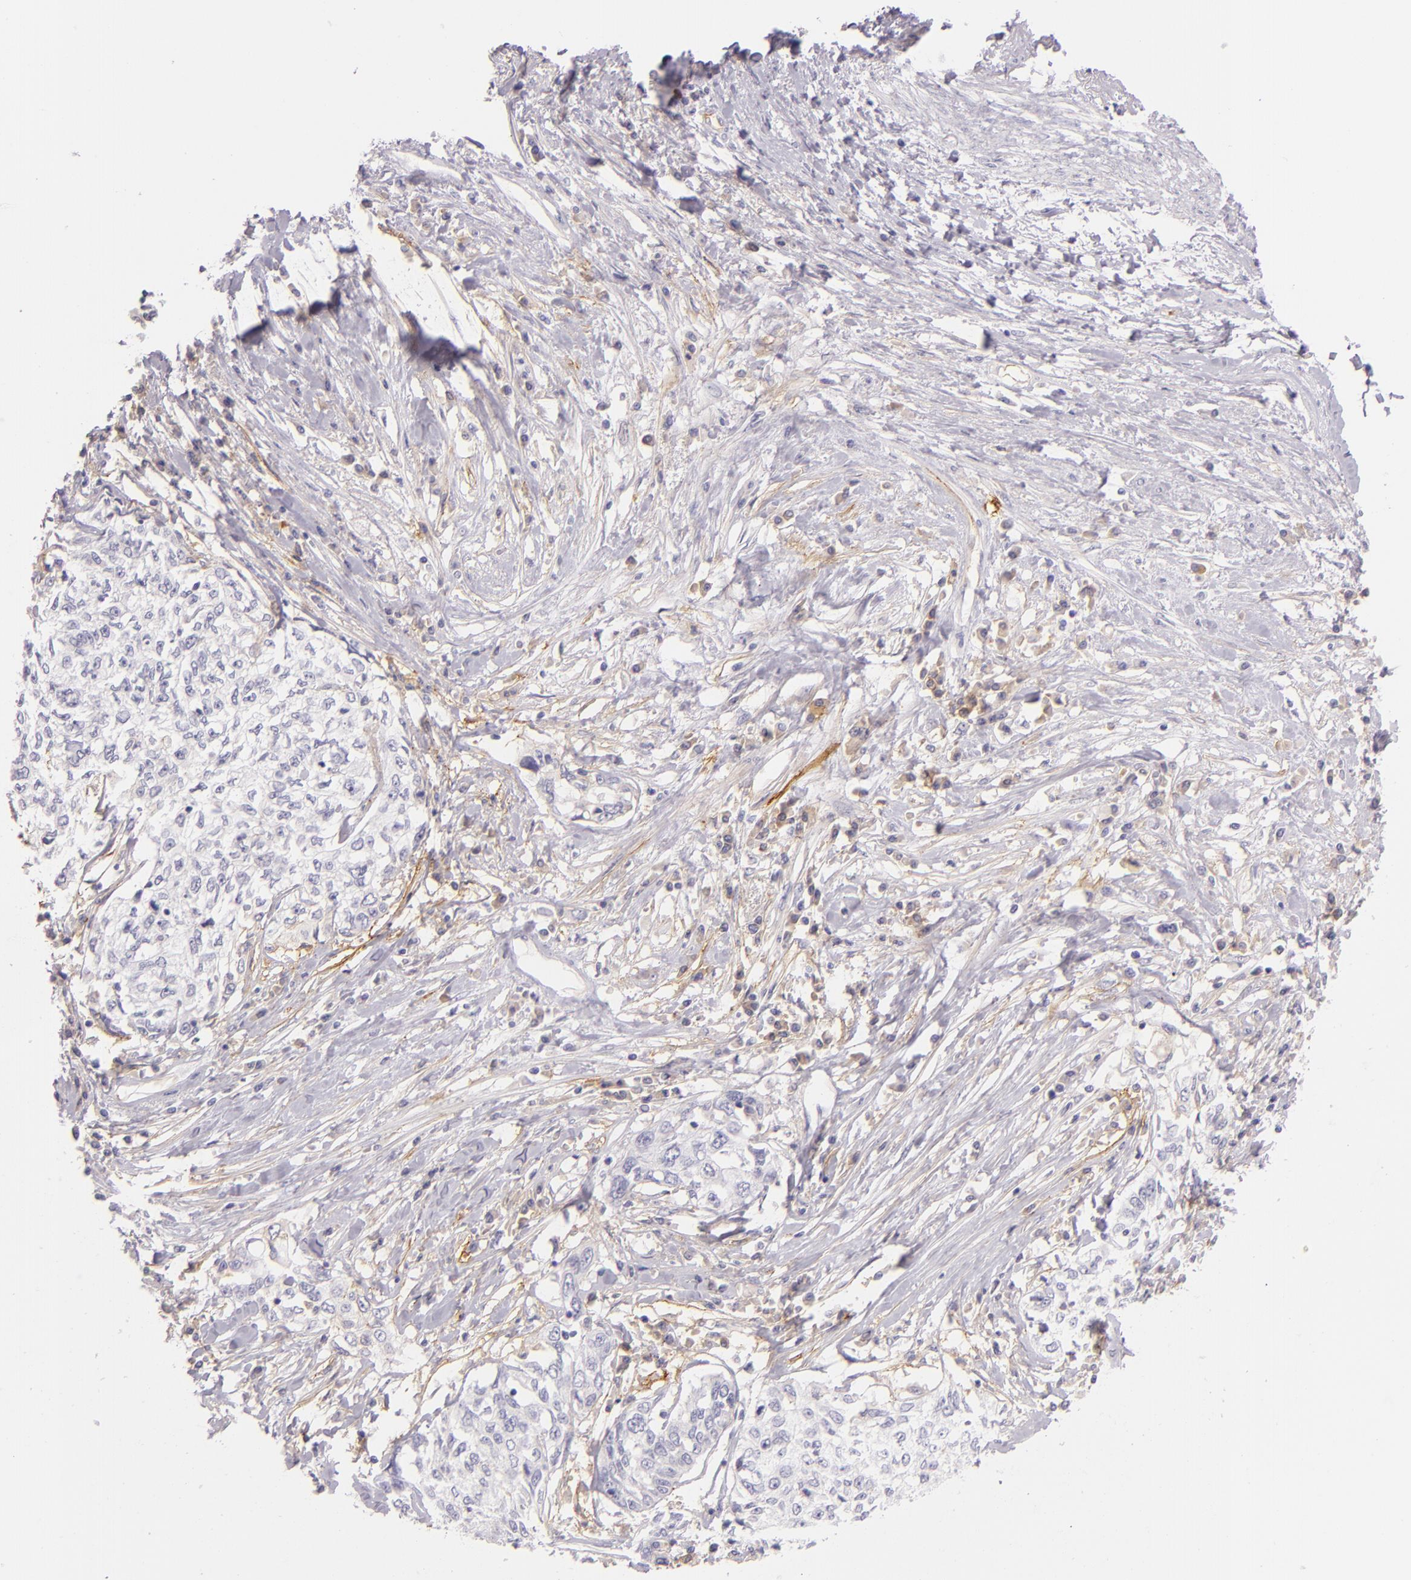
{"staining": {"intensity": "negative", "quantity": "none", "location": "none"}, "tissue": "cervical cancer", "cell_type": "Tumor cells", "image_type": "cancer", "snomed": [{"axis": "morphology", "description": "Squamous cell carcinoma, NOS"}, {"axis": "topography", "description": "Cervix"}], "caption": "Immunohistochemistry photomicrograph of human cervical cancer (squamous cell carcinoma) stained for a protein (brown), which demonstrates no staining in tumor cells. Nuclei are stained in blue.", "gene": "ICAM1", "patient": {"sex": "female", "age": 57}}